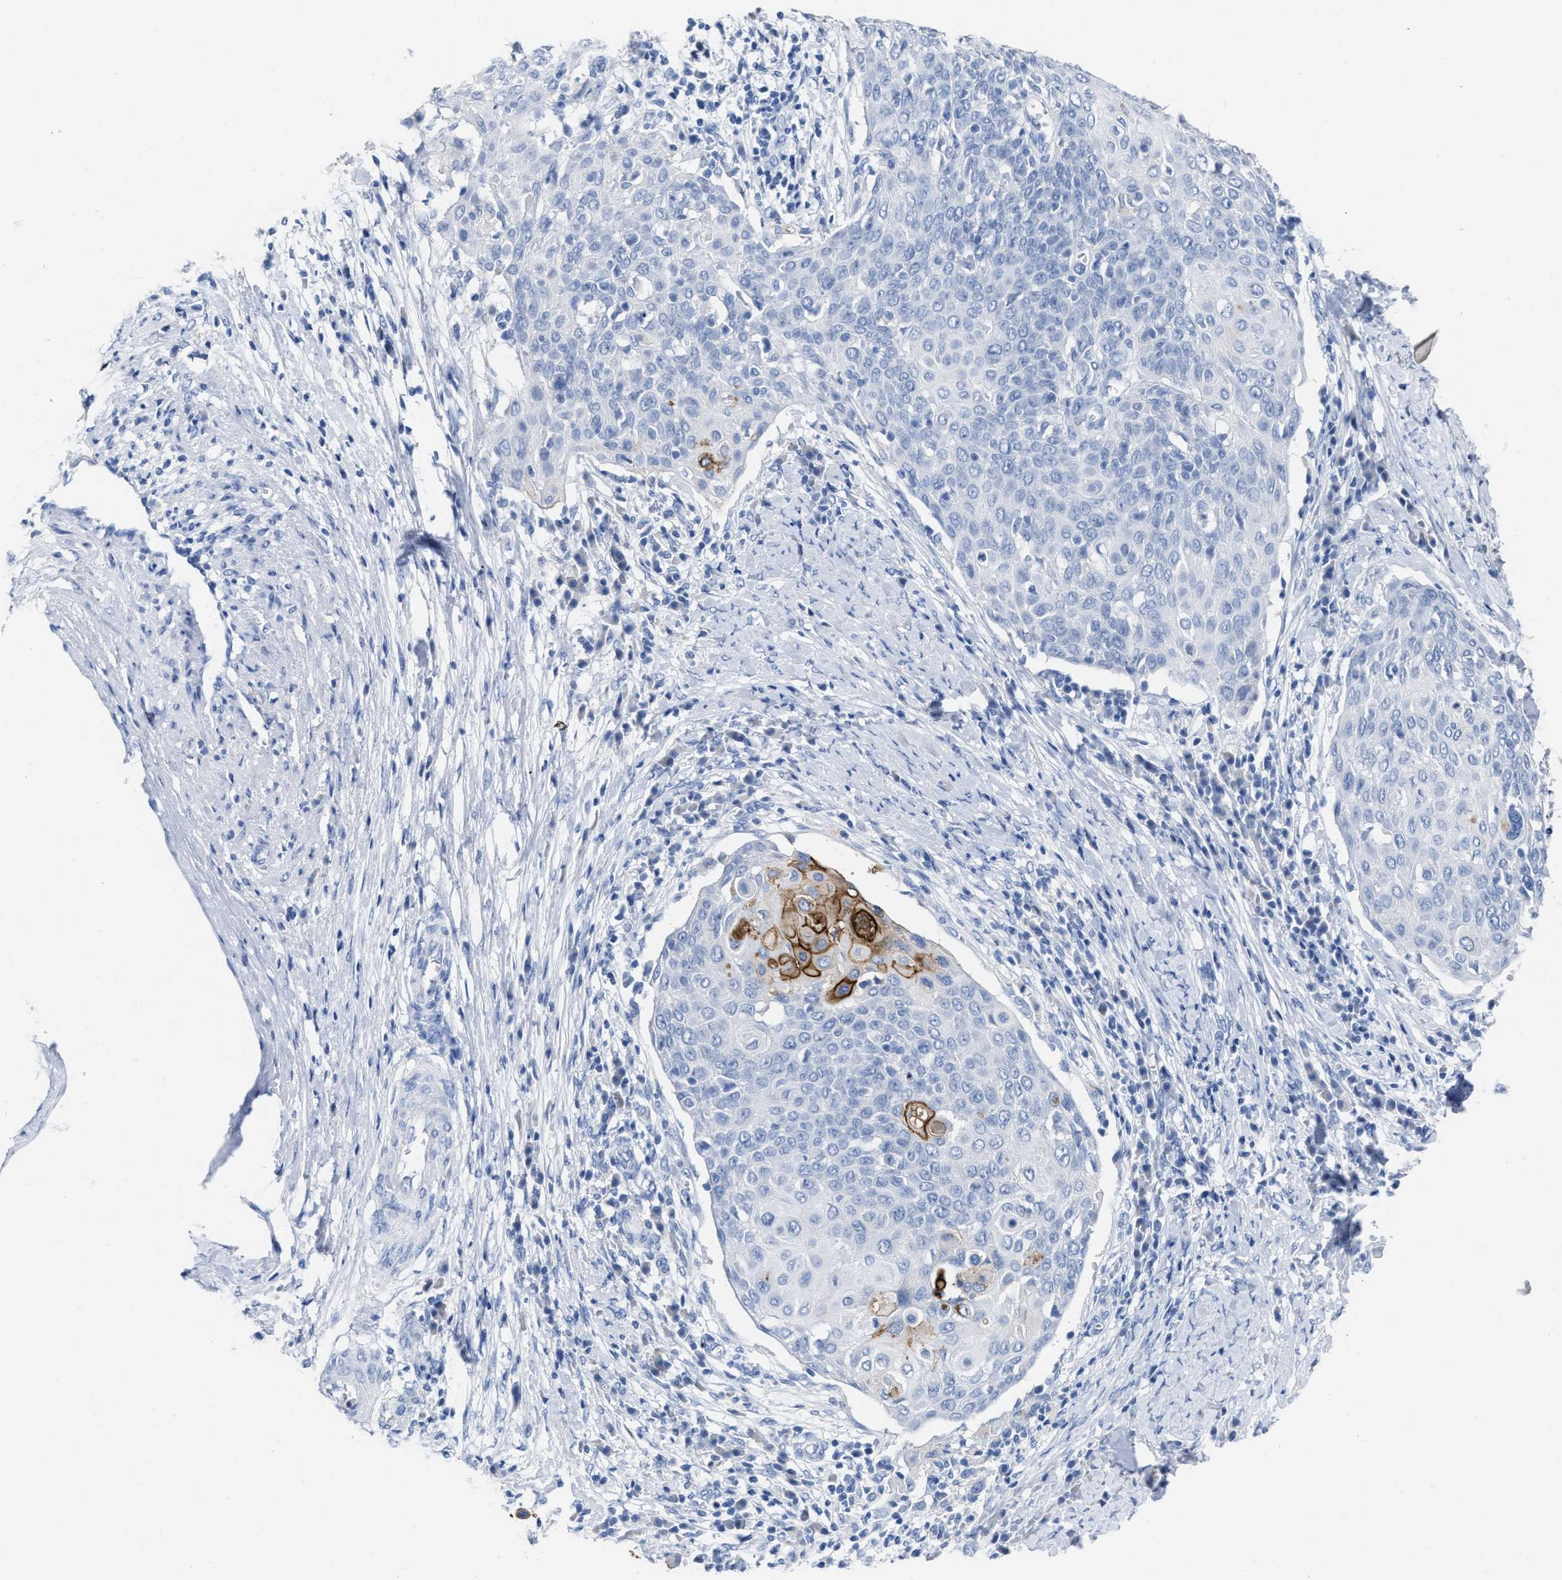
{"staining": {"intensity": "strong", "quantity": "<25%", "location": "cytoplasmic/membranous"}, "tissue": "cervical cancer", "cell_type": "Tumor cells", "image_type": "cancer", "snomed": [{"axis": "morphology", "description": "Squamous cell carcinoma, NOS"}, {"axis": "topography", "description": "Cervix"}], "caption": "This micrograph displays immunohistochemistry (IHC) staining of cervical cancer (squamous cell carcinoma), with medium strong cytoplasmic/membranous positivity in about <25% of tumor cells.", "gene": "CEACAM5", "patient": {"sex": "female", "age": 39}}